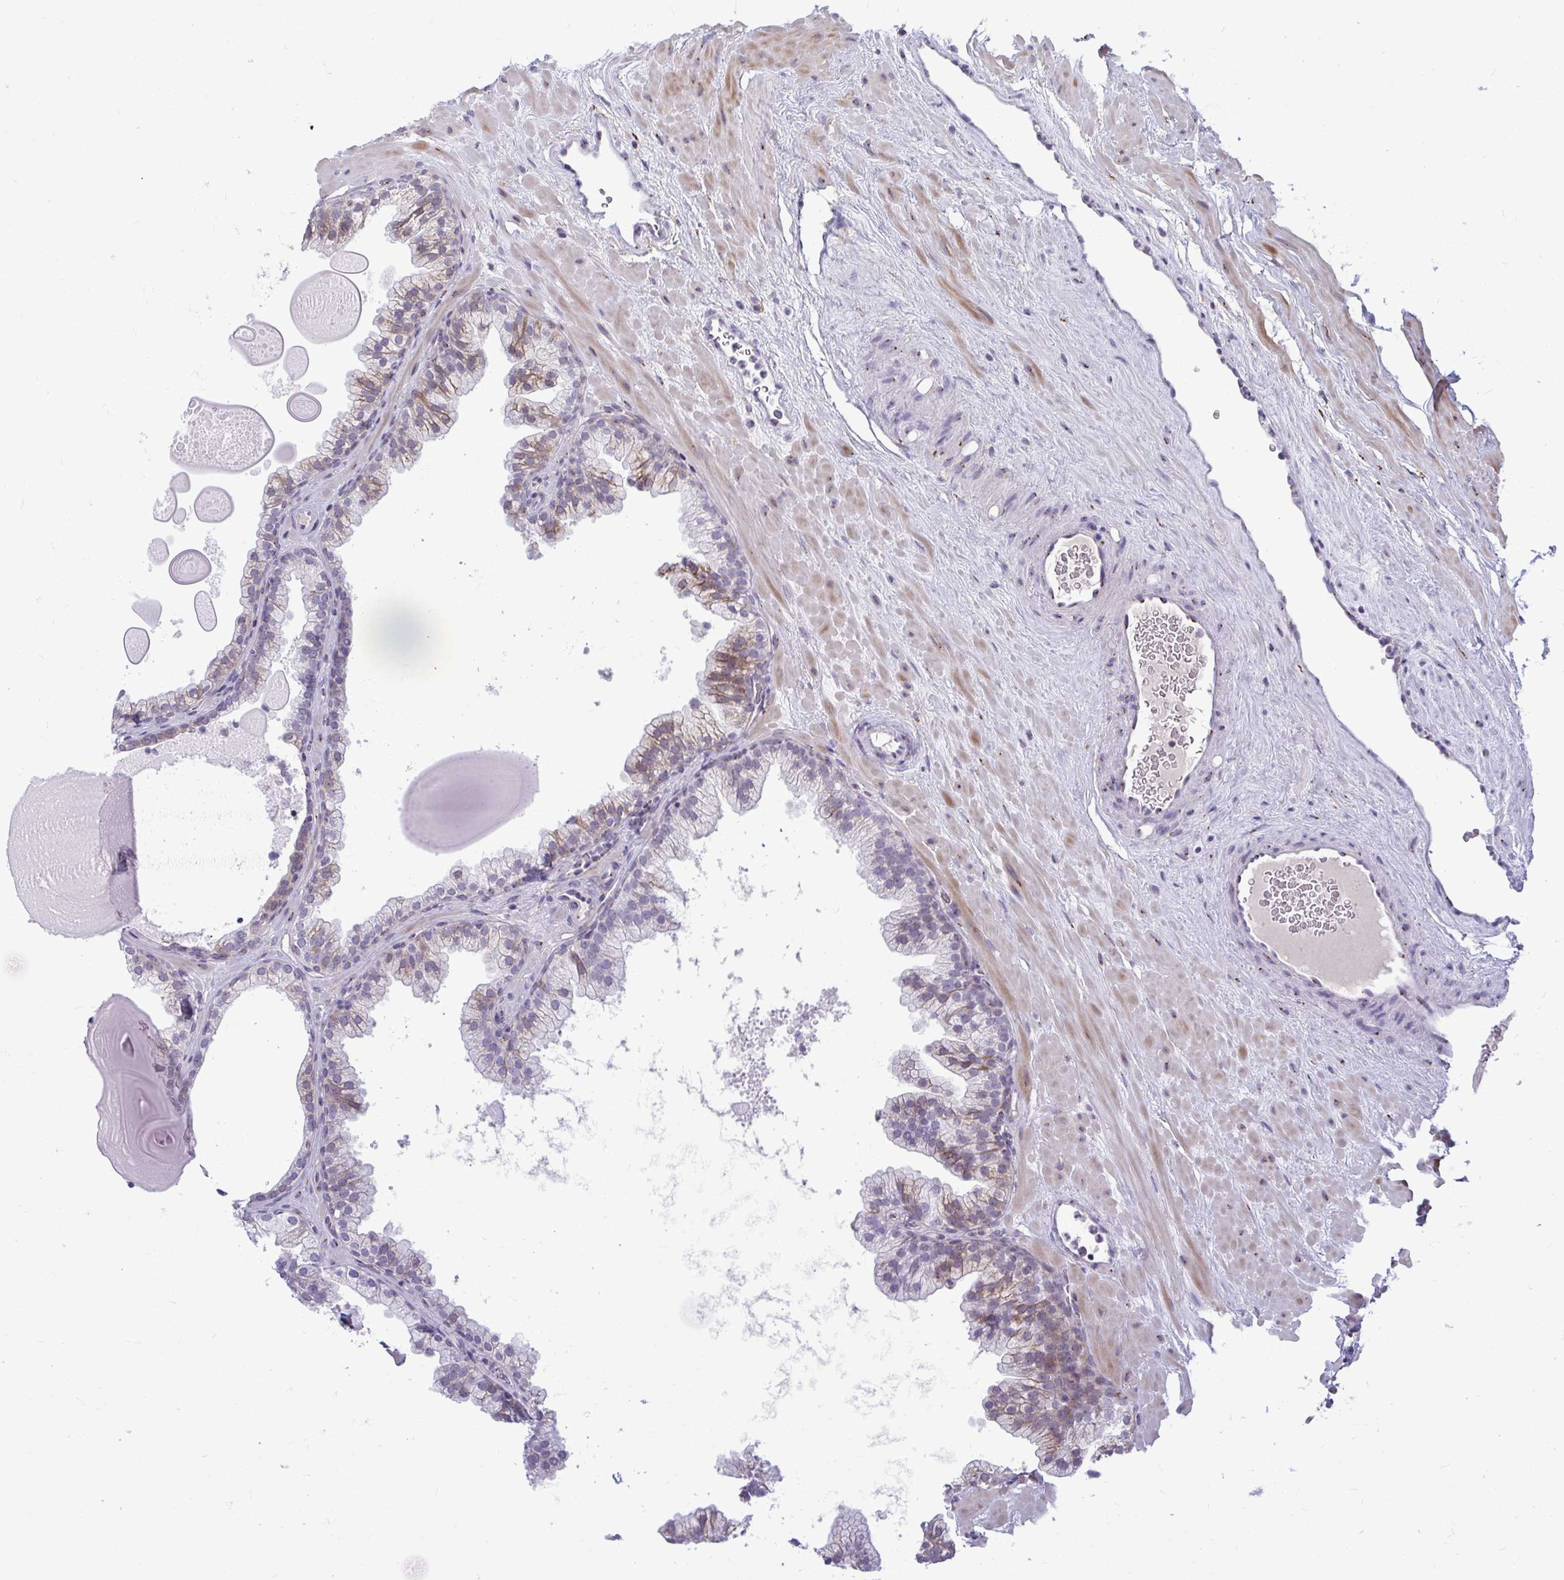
{"staining": {"intensity": "moderate", "quantity": "<25%", "location": "cytoplasmic/membranous"}, "tissue": "prostate", "cell_type": "Glandular cells", "image_type": "normal", "snomed": [{"axis": "morphology", "description": "Normal tissue, NOS"}, {"axis": "topography", "description": "Prostate"}, {"axis": "topography", "description": "Peripheral nerve tissue"}], "caption": "Prostate stained for a protein exhibits moderate cytoplasmic/membranous positivity in glandular cells. (brown staining indicates protein expression, while blue staining denotes nuclei).", "gene": "DTX4", "patient": {"sex": "male", "age": 61}}